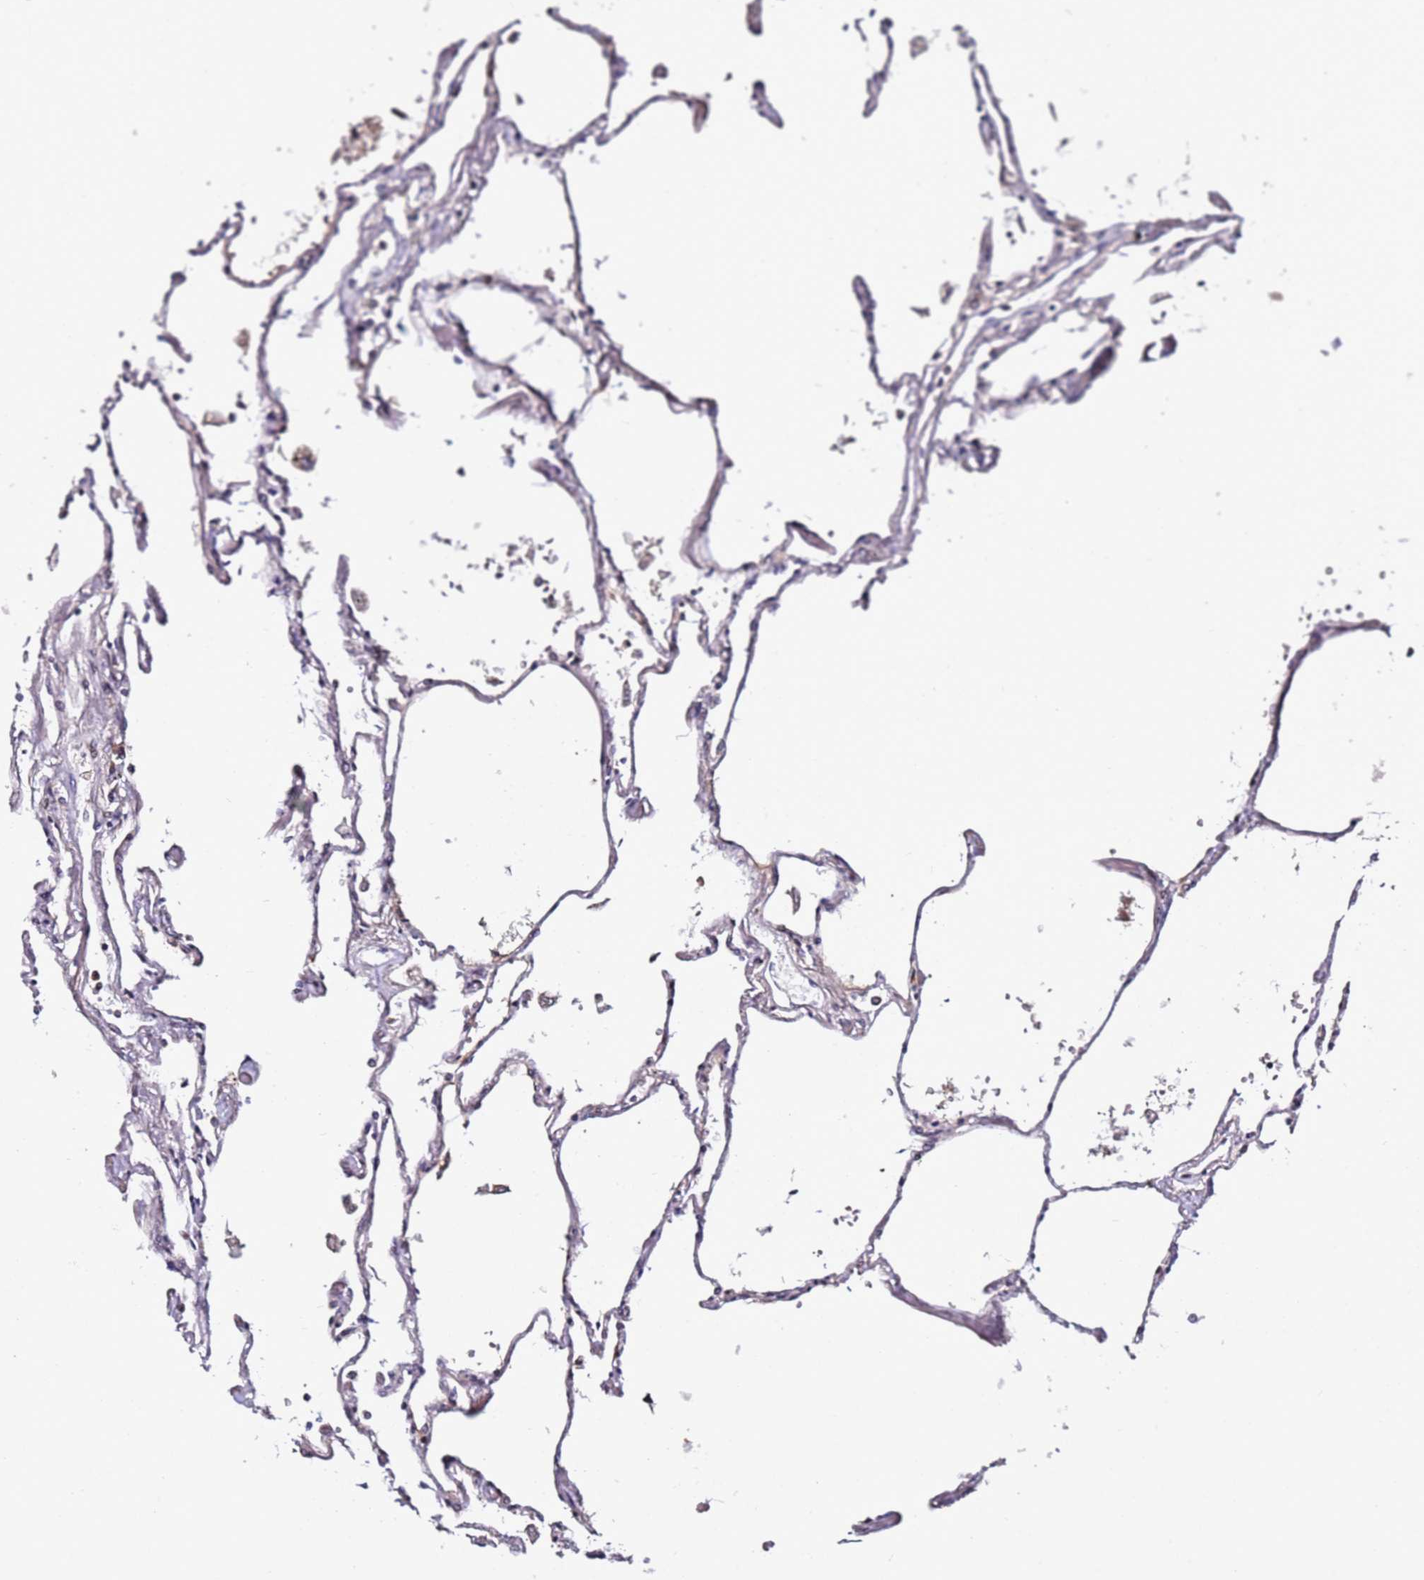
{"staining": {"intensity": "moderate", "quantity": ">75%", "location": "nuclear"}, "tissue": "lung", "cell_type": "Alveolar cells", "image_type": "normal", "snomed": [{"axis": "morphology", "description": "Normal tissue, NOS"}, {"axis": "topography", "description": "Lung"}], "caption": "A high-resolution image shows immunohistochemistry (IHC) staining of unremarkable lung, which shows moderate nuclear positivity in approximately >75% of alveolar cells.", "gene": "FCF1", "patient": {"sex": "female", "age": 67}}